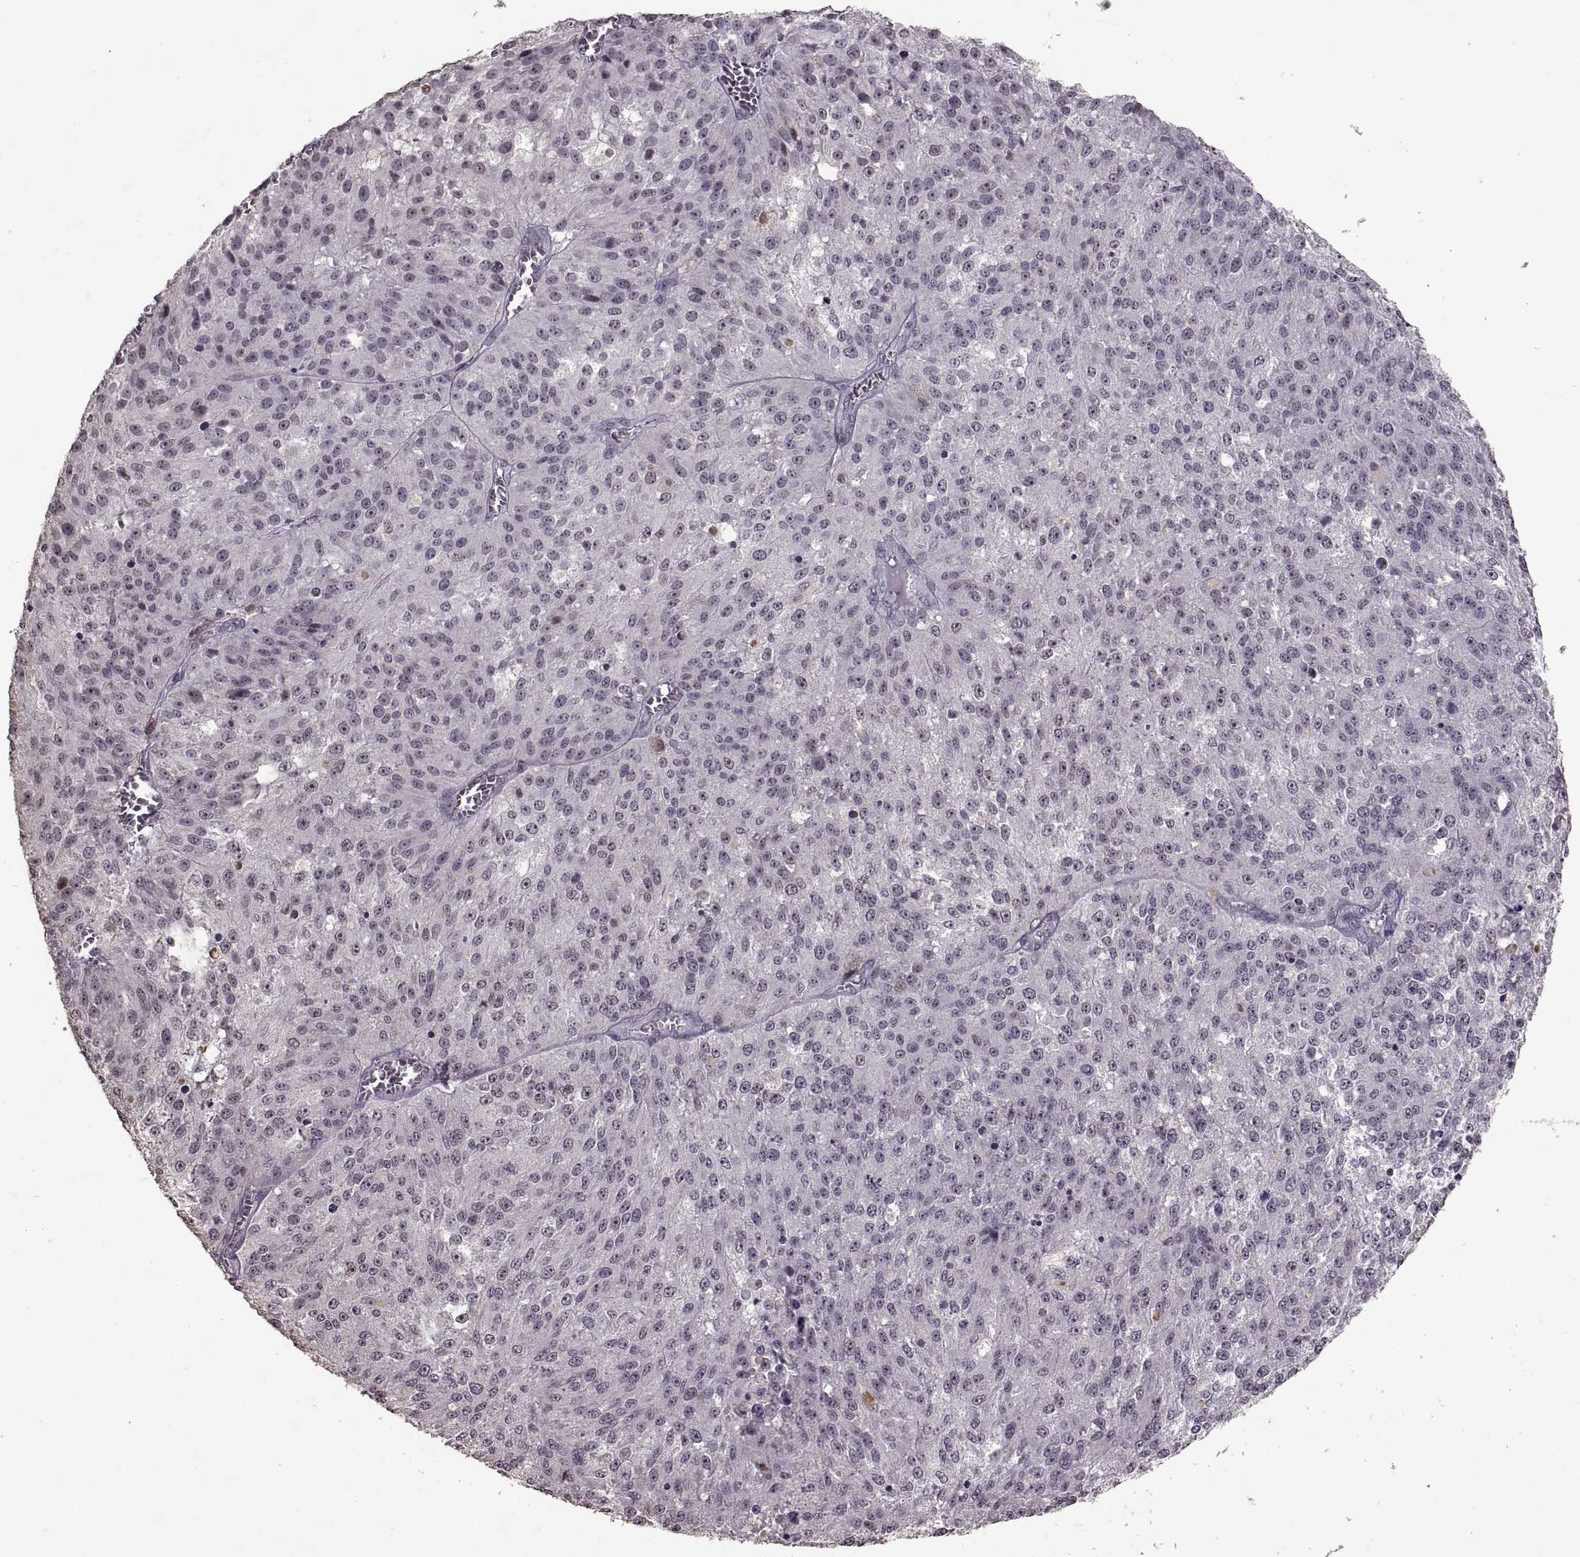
{"staining": {"intensity": "negative", "quantity": "none", "location": "none"}, "tissue": "melanoma", "cell_type": "Tumor cells", "image_type": "cancer", "snomed": [{"axis": "morphology", "description": "Malignant melanoma, Metastatic site"}, {"axis": "topography", "description": "Lymph node"}], "caption": "A high-resolution histopathology image shows IHC staining of melanoma, which demonstrates no significant staining in tumor cells.", "gene": "PALS1", "patient": {"sex": "female", "age": 64}}